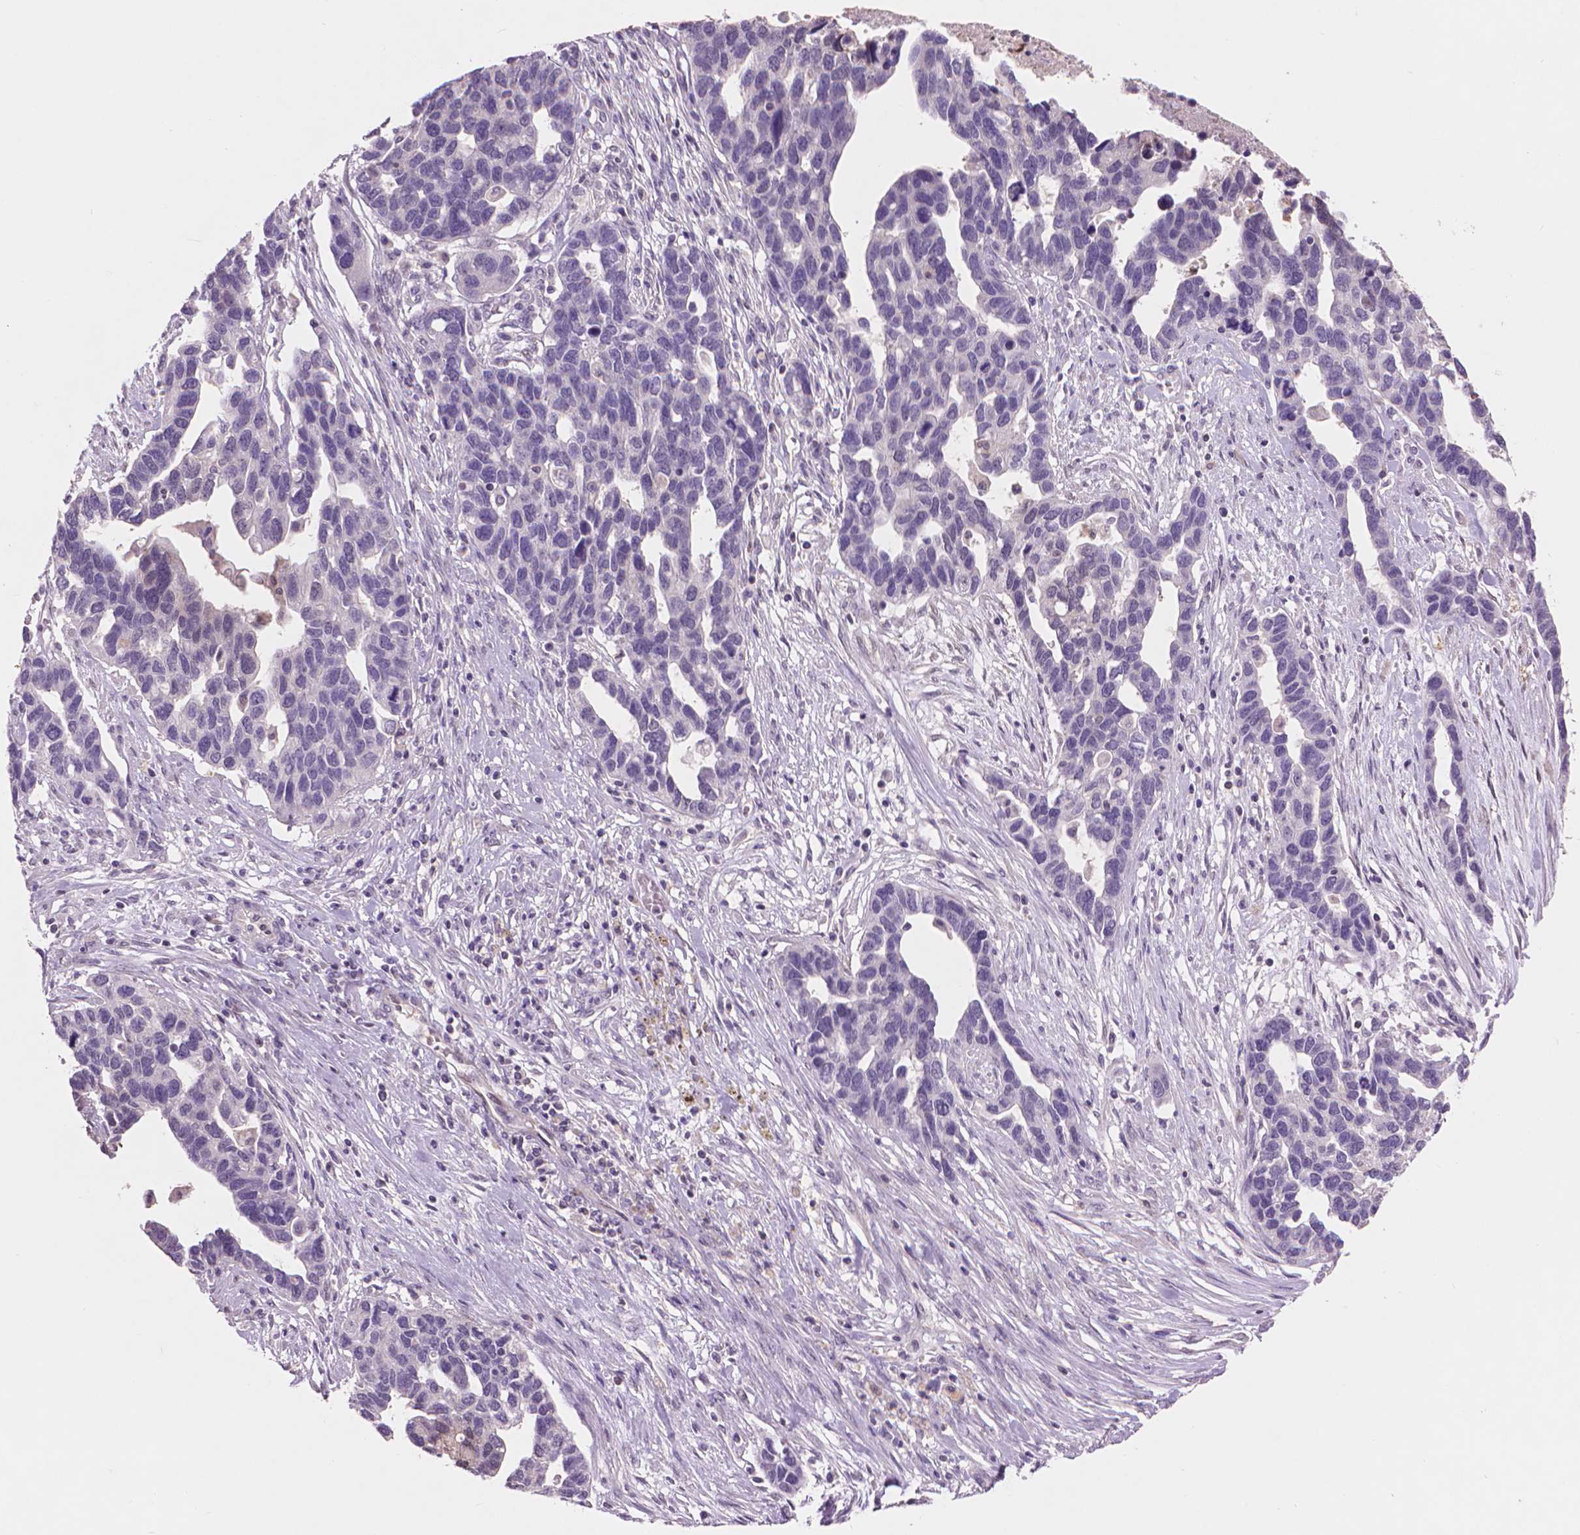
{"staining": {"intensity": "negative", "quantity": "none", "location": "none"}, "tissue": "ovarian cancer", "cell_type": "Tumor cells", "image_type": "cancer", "snomed": [{"axis": "morphology", "description": "Cystadenocarcinoma, serous, NOS"}, {"axis": "topography", "description": "Ovary"}], "caption": "Immunohistochemistry histopathology image of neoplastic tissue: human serous cystadenocarcinoma (ovarian) stained with DAB (3,3'-diaminobenzidine) shows no significant protein expression in tumor cells.", "gene": "ENO2", "patient": {"sex": "female", "age": 54}}